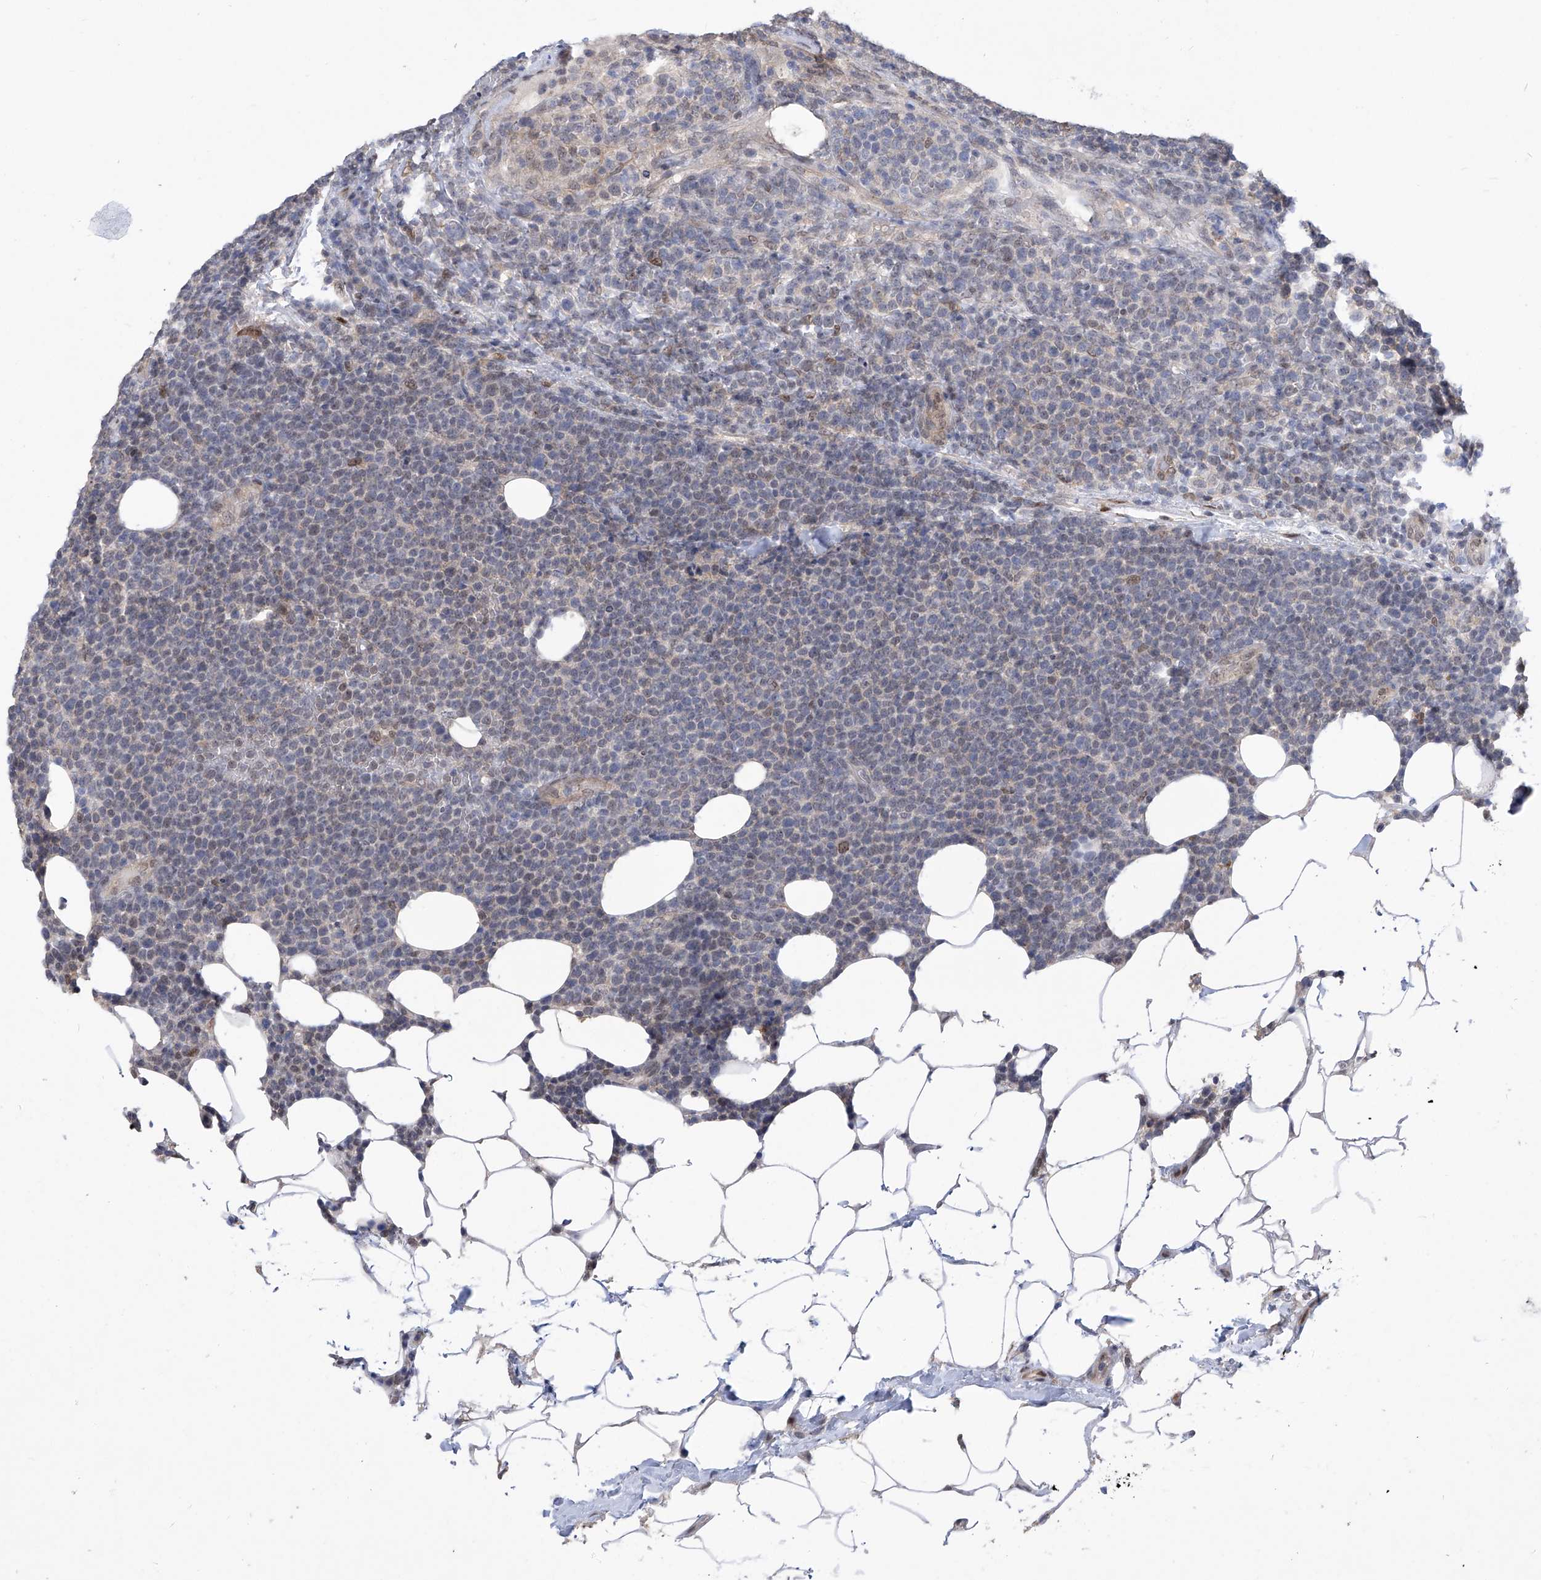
{"staining": {"intensity": "negative", "quantity": "none", "location": "none"}, "tissue": "lymphoma", "cell_type": "Tumor cells", "image_type": "cancer", "snomed": [{"axis": "morphology", "description": "Malignant lymphoma, non-Hodgkin's type, High grade"}, {"axis": "topography", "description": "Lymph node"}], "caption": "DAB immunohistochemical staining of human malignant lymphoma, non-Hodgkin's type (high-grade) demonstrates no significant positivity in tumor cells.", "gene": "CETN2", "patient": {"sex": "male", "age": 61}}